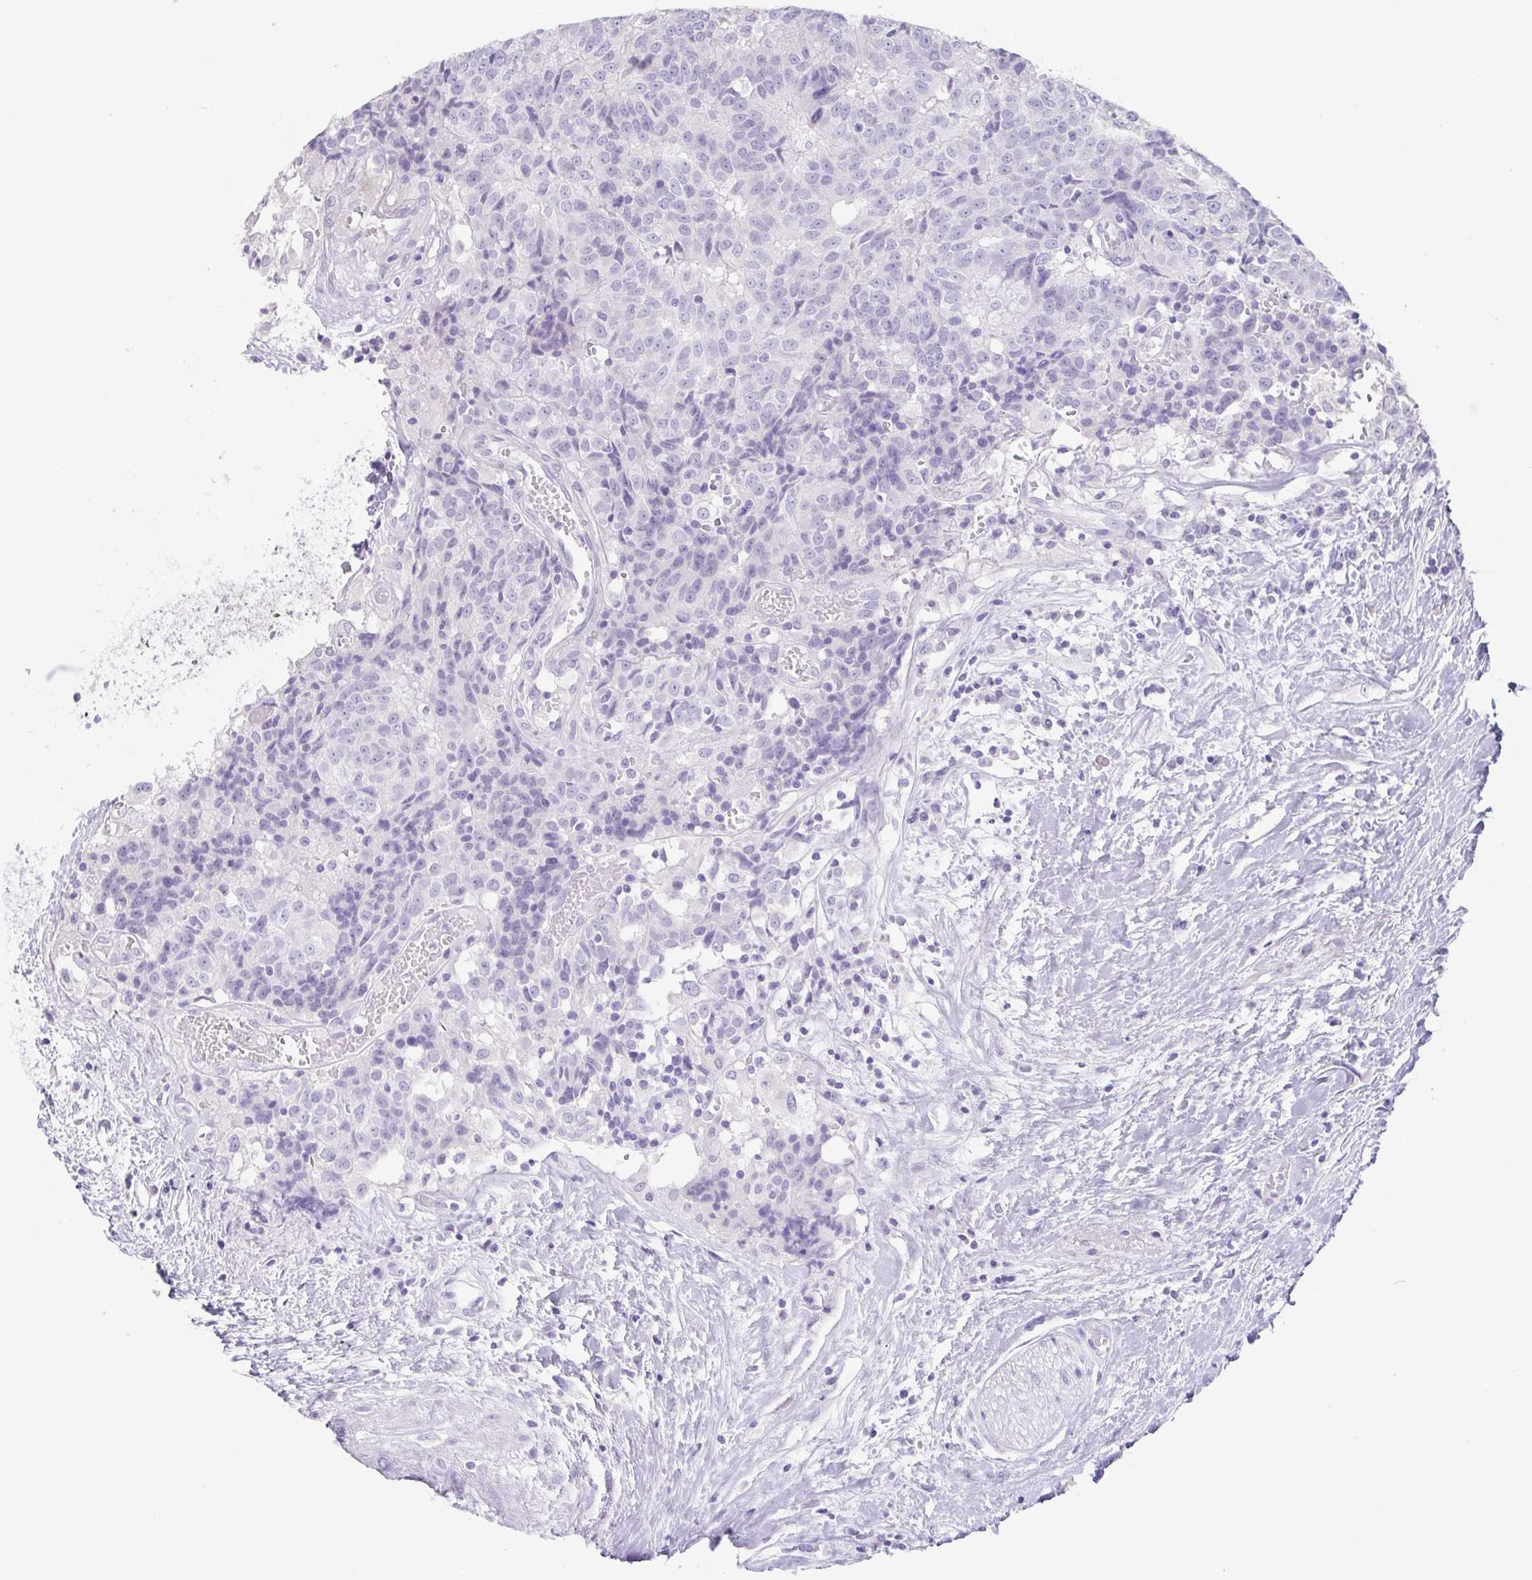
{"staining": {"intensity": "negative", "quantity": "none", "location": "none"}, "tissue": "prostate cancer", "cell_type": "Tumor cells", "image_type": "cancer", "snomed": [{"axis": "morphology", "description": "Adenocarcinoma, High grade"}, {"axis": "topography", "description": "Prostate and seminal vesicle, NOS"}], "caption": "A high-resolution image shows IHC staining of prostate high-grade adenocarcinoma, which displays no significant staining in tumor cells.", "gene": "HDGFL1", "patient": {"sex": "male", "age": 60}}